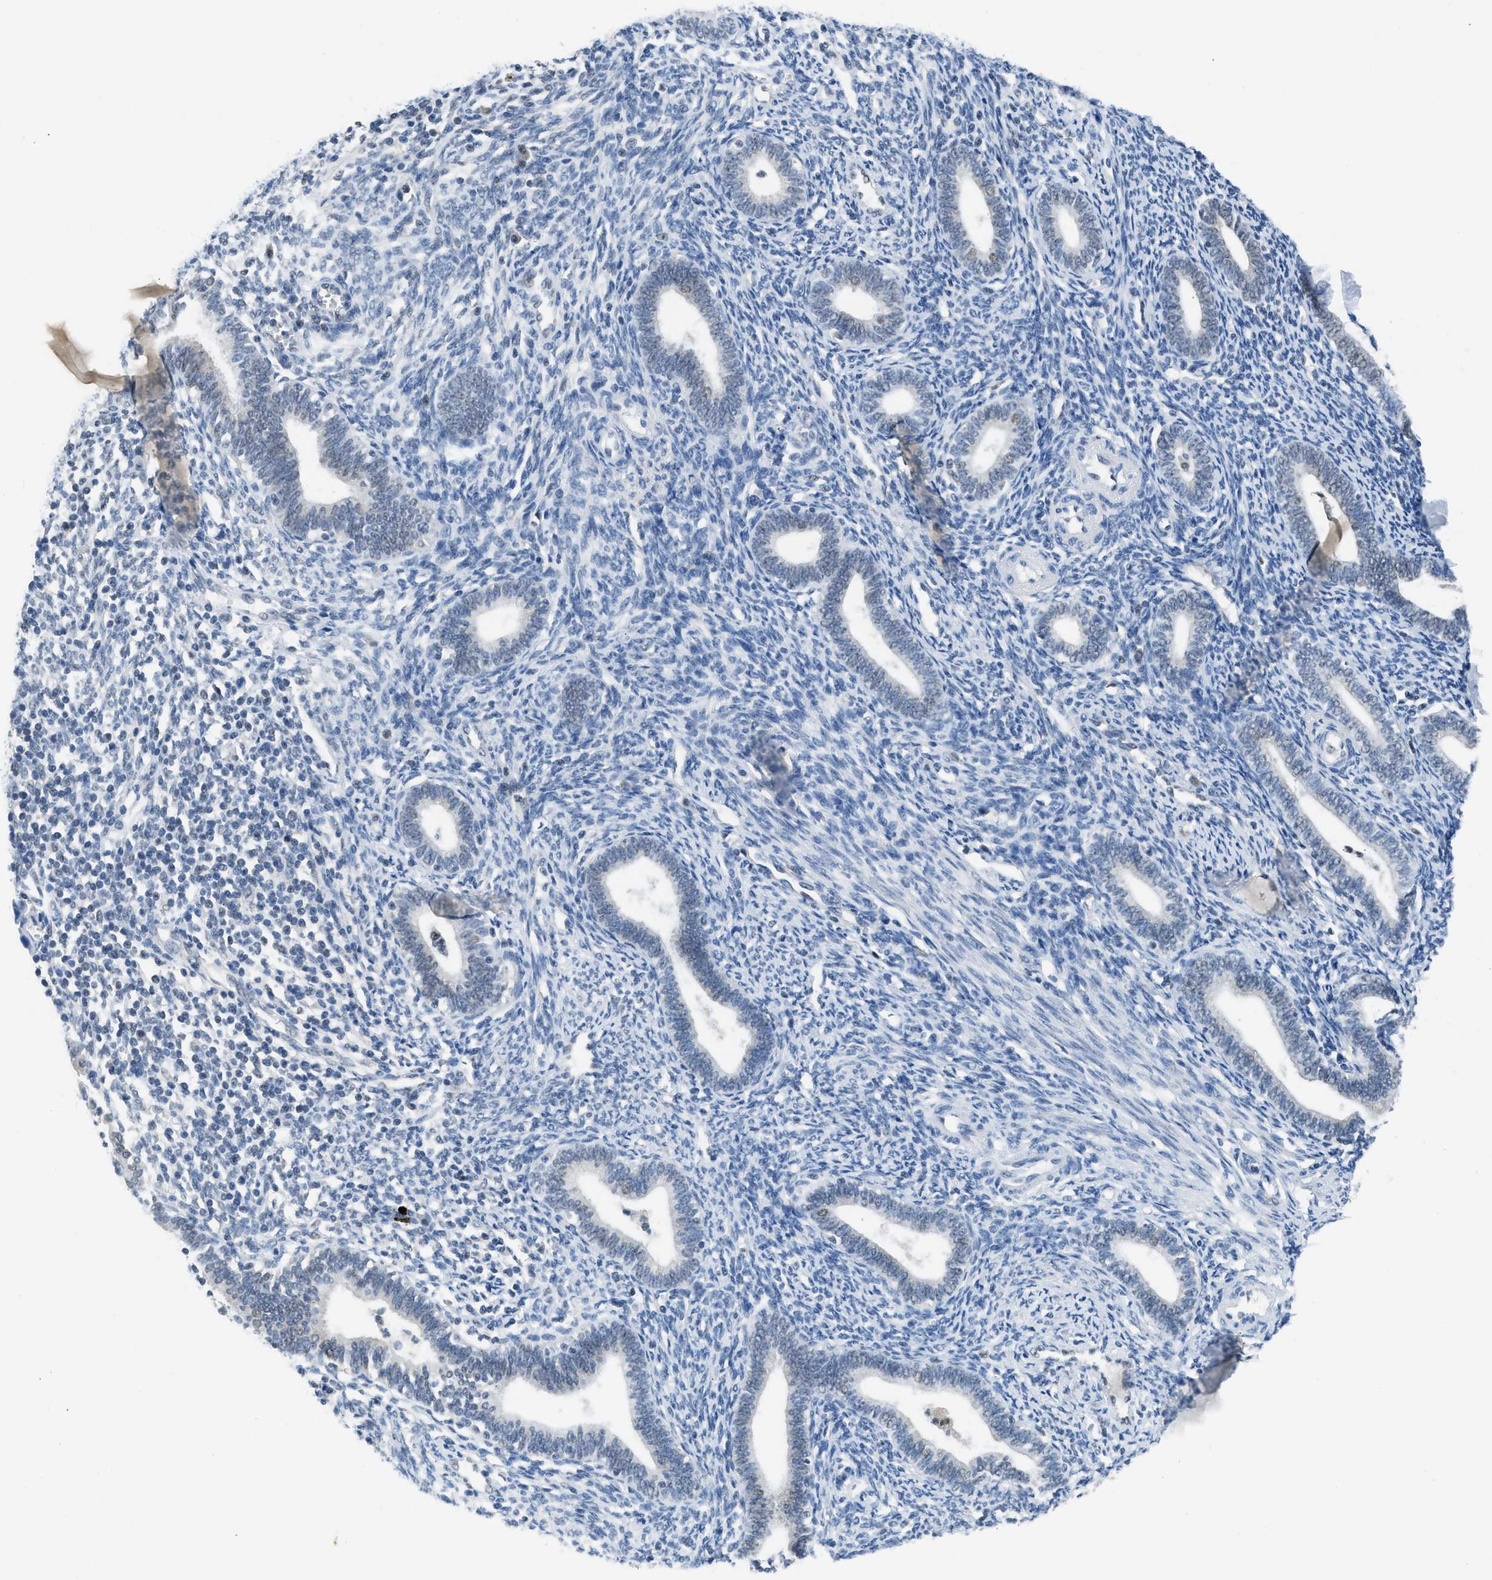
{"staining": {"intensity": "negative", "quantity": "none", "location": "none"}, "tissue": "endometrium", "cell_type": "Cells in endometrial stroma", "image_type": "normal", "snomed": [{"axis": "morphology", "description": "Normal tissue, NOS"}, {"axis": "topography", "description": "Endometrium"}], "caption": "Immunohistochemistry of unremarkable human endometrium demonstrates no expression in cells in endometrial stroma.", "gene": "ALX1", "patient": {"sex": "female", "age": 41}}